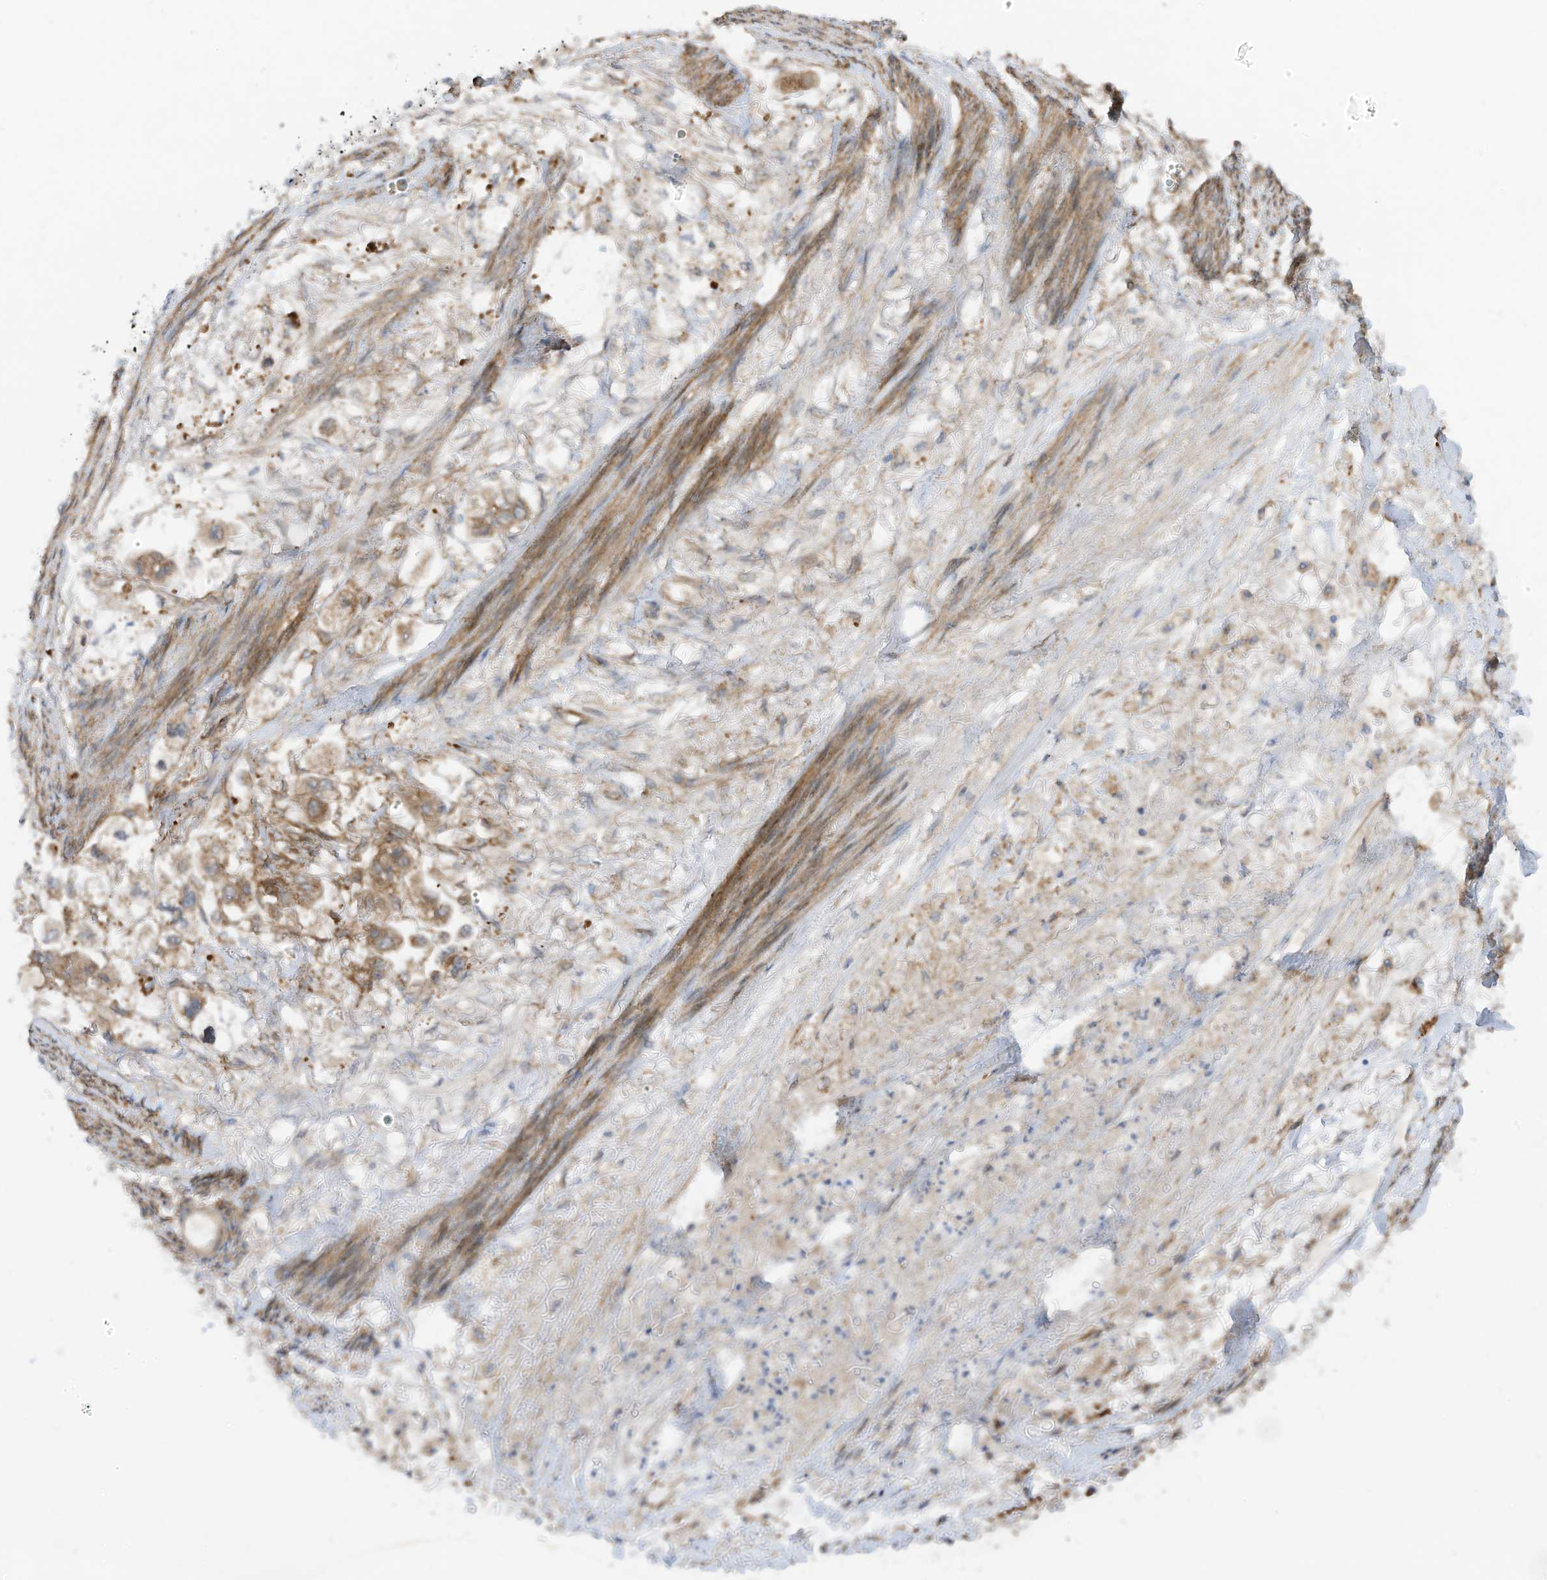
{"staining": {"intensity": "moderate", "quantity": ">75%", "location": "cytoplasmic/membranous"}, "tissue": "stomach cancer", "cell_type": "Tumor cells", "image_type": "cancer", "snomed": [{"axis": "morphology", "description": "Adenocarcinoma, NOS"}, {"axis": "topography", "description": "Stomach"}], "caption": "A brown stain highlights moderate cytoplasmic/membranous expression of a protein in stomach adenocarcinoma tumor cells.", "gene": "REPS1", "patient": {"sex": "male", "age": 62}}